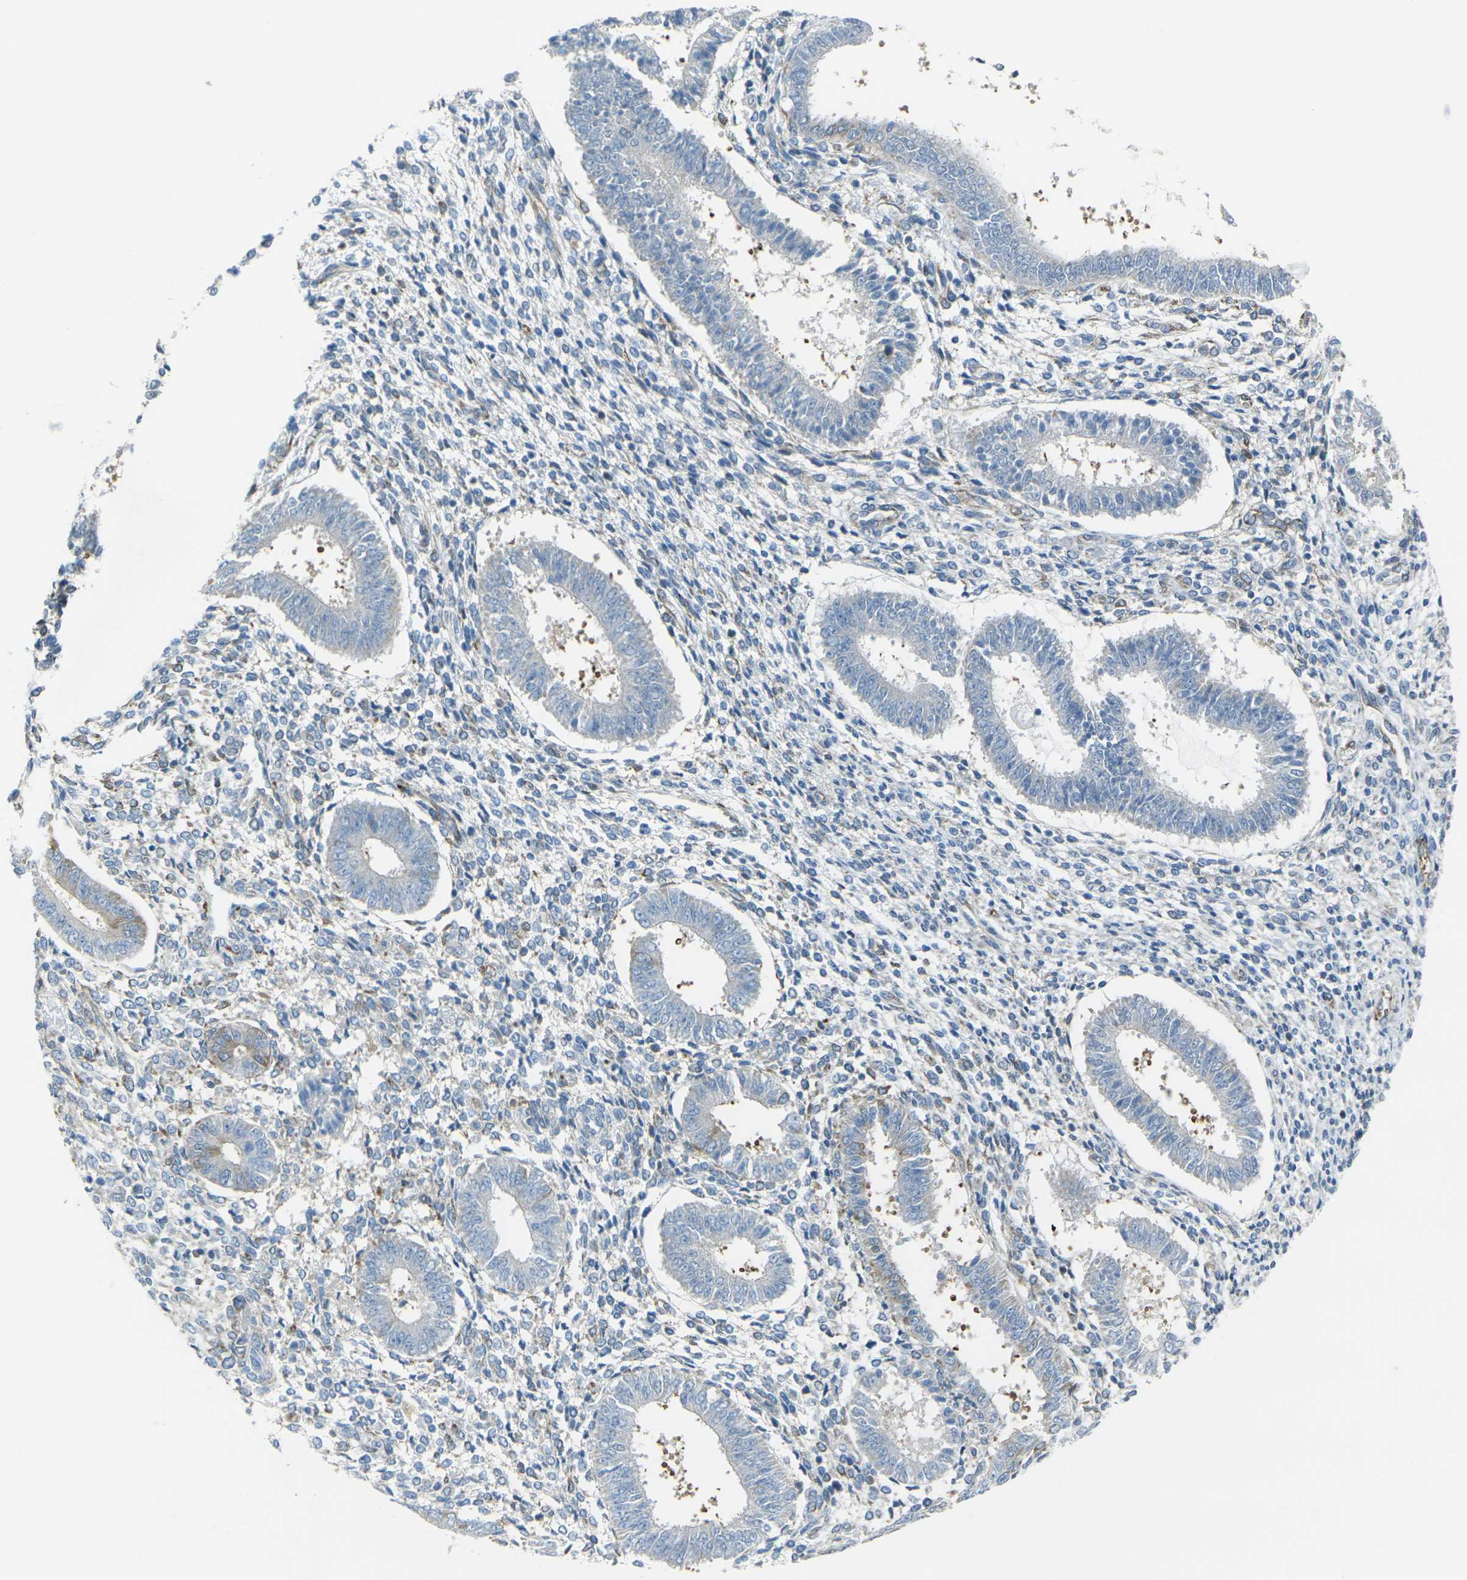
{"staining": {"intensity": "moderate", "quantity": "<25%", "location": "cytoplasmic/membranous"}, "tissue": "endometrium", "cell_type": "Cells in endometrial stroma", "image_type": "normal", "snomed": [{"axis": "morphology", "description": "Normal tissue, NOS"}, {"axis": "topography", "description": "Endometrium"}], "caption": "Brown immunohistochemical staining in benign endometrium exhibits moderate cytoplasmic/membranous staining in about <25% of cells in endometrial stroma.", "gene": "CELSR2", "patient": {"sex": "female", "age": 35}}